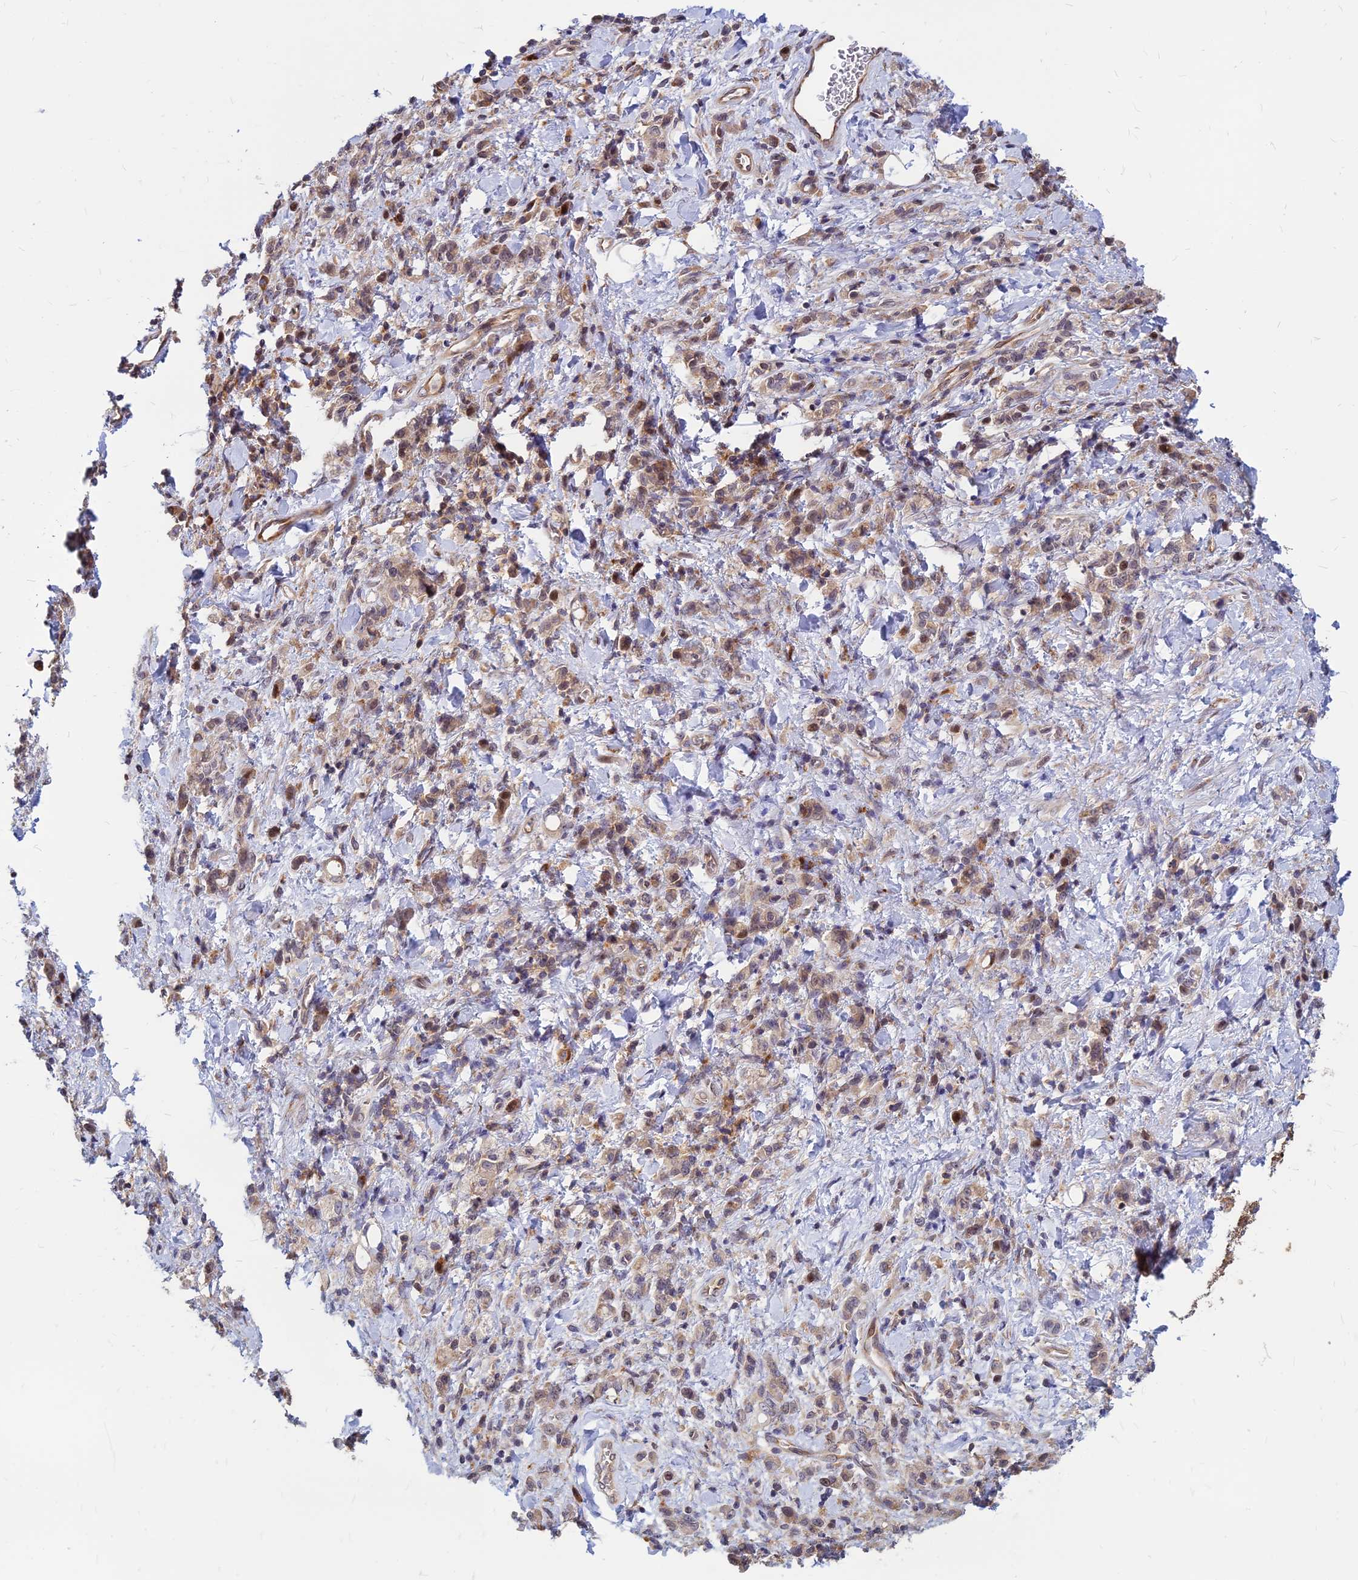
{"staining": {"intensity": "moderate", "quantity": ">75%", "location": "cytoplasmic/membranous"}, "tissue": "stomach cancer", "cell_type": "Tumor cells", "image_type": "cancer", "snomed": [{"axis": "morphology", "description": "Adenocarcinoma, NOS"}, {"axis": "topography", "description": "Stomach"}], "caption": "Immunohistochemical staining of human adenocarcinoma (stomach) exhibits moderate cytoplasmic/membranous protein staining in approximately >75% of tumor cells. Nuclei are stained in blue.", "gene": "CCT6B", "patient": {"sex": "male", "age": 77}}